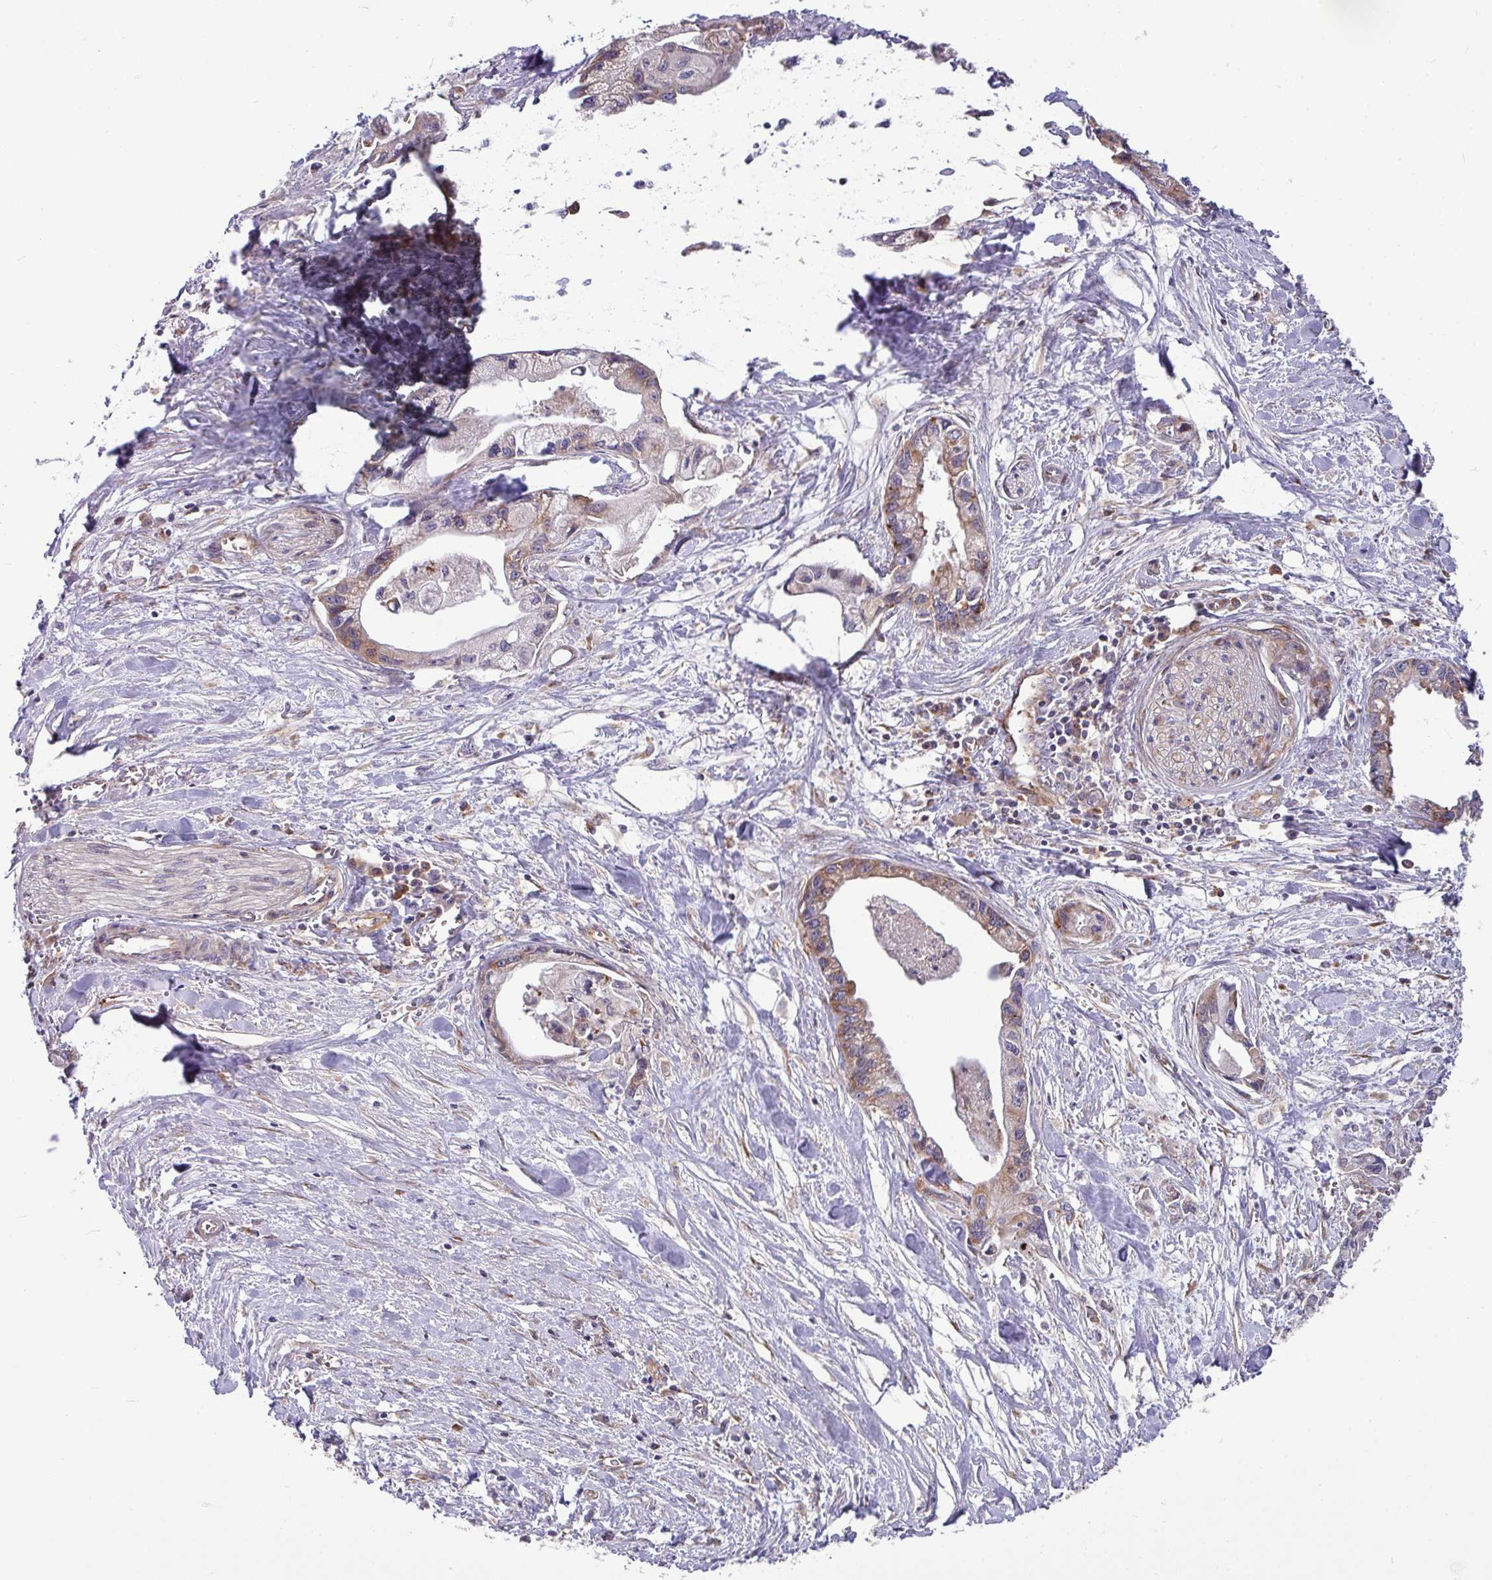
{"staining": {"intensity": "moderate", "quantity": "25%-75%", "location": "cytoplasmic/membranous"}, "tissue": "pancreatic cancer", "cell_type": "Tumor cells", "image_type": "cancer", "snomed": [{"axis": "morphology", "description": "Adenocarcinoma, NOS"}, {"axis": "topography", "description": "Pancreas"}], "caption": "This is a histology image of immunohistochemistry staining of pancreatic cancer (adenocarcinoma), which shows moderate positivity in the cytoplasmic/membranous of tumor cells.", "gene": "LSM12", "patient": {"sex": "male", "age": 61}}